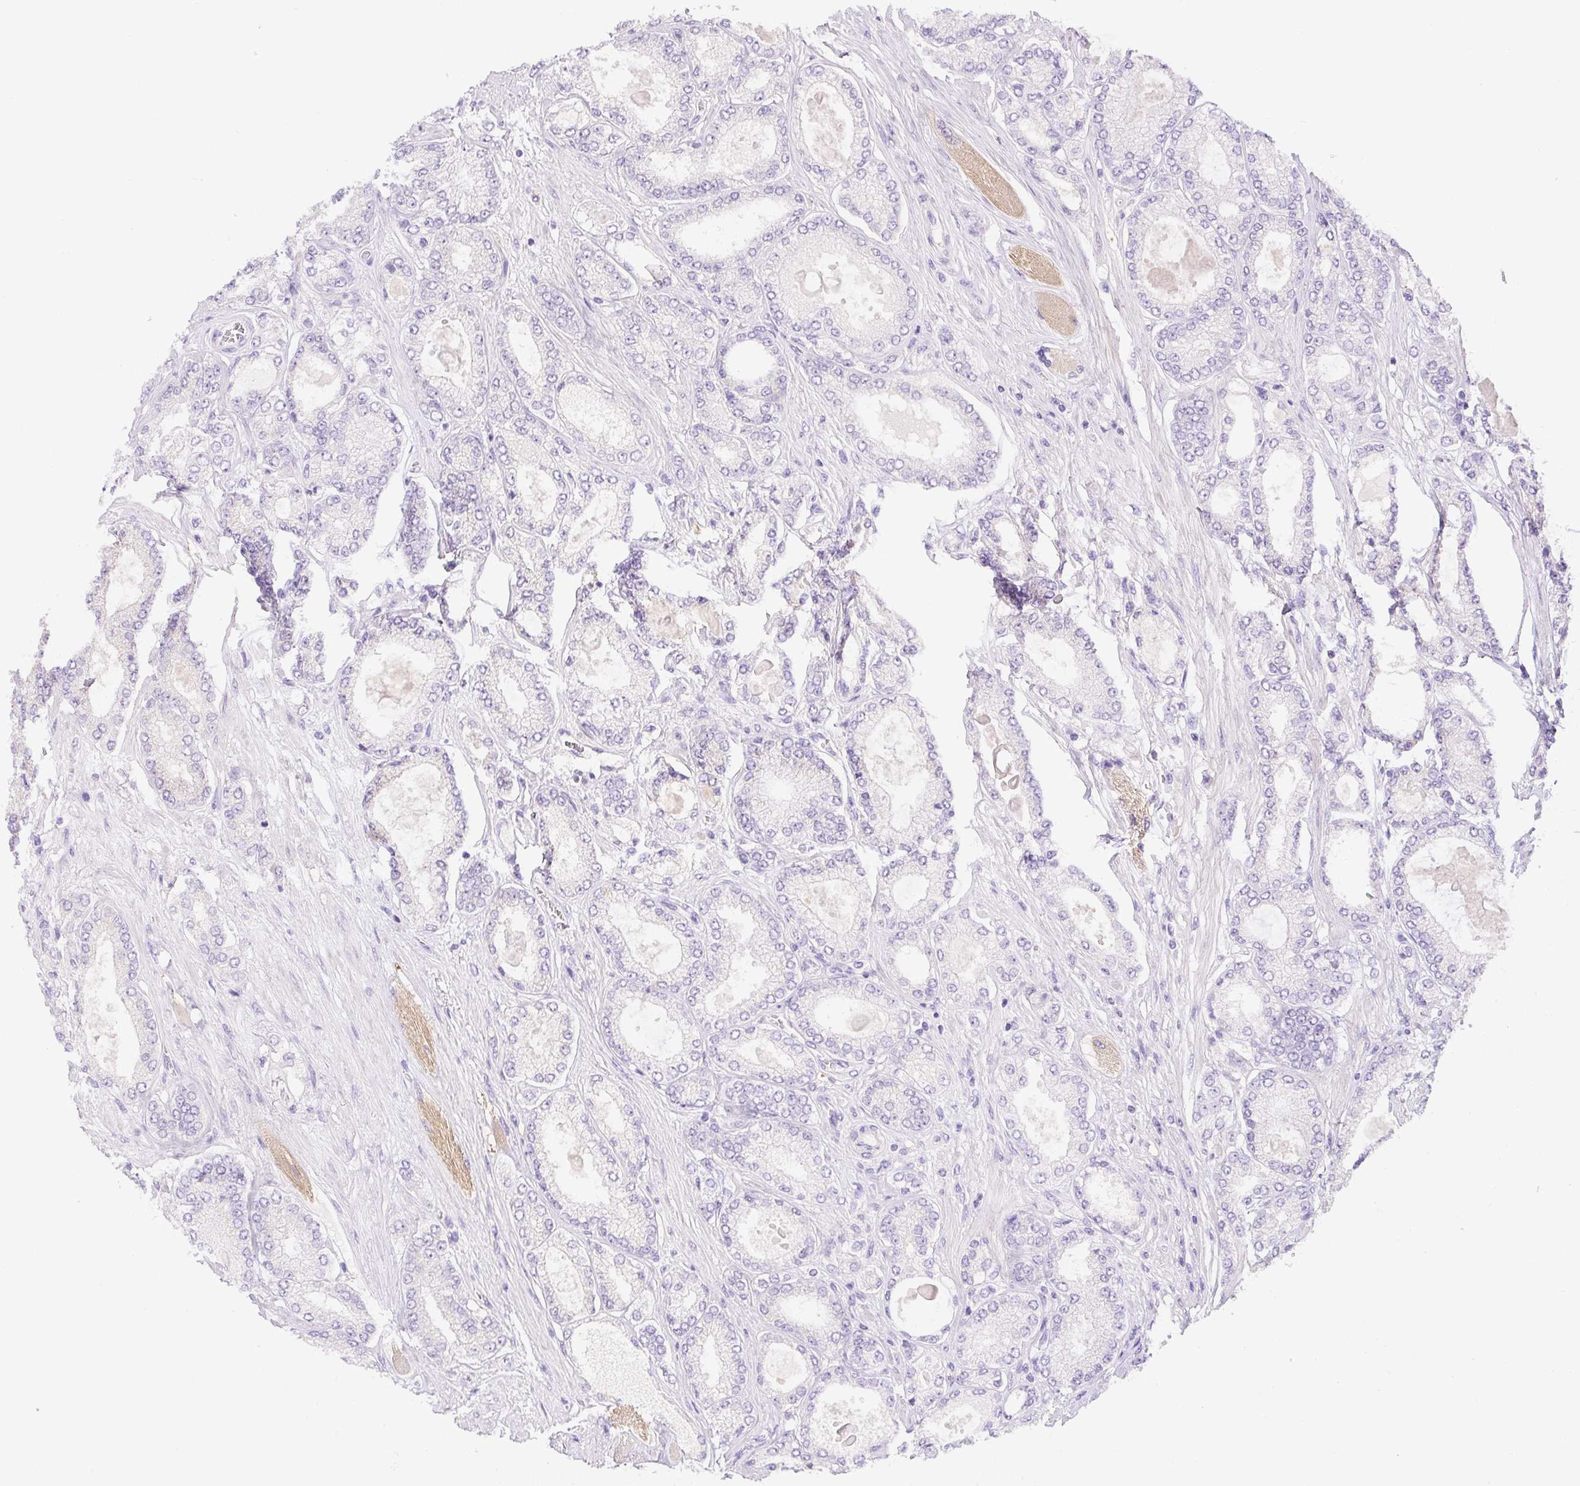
{"staining": {"intensity": "negative", "quantity": "none", "location": "none"}, "tissue": "prostate cancer", "cell_type": "Tumor cells", "image_type": "cancer", "snomed": [{"axis": "morphology", "description": "Adenocarcinoma, High grade"}, {"axis": "topography", "description": "Prostate"}], "caption": "A micrograph of prostate cancer (high-grade adenocarcinoma) stained for a protein demonstrates no brown staining in tumor cells. The staining was performed using DAB to visualize the protein expression in brown, while the nuclei were stained in blue with hematoxylin (Magnification: 20x).", "gene": "NDST3", "patient": {"sex": "male", "age": 68}}